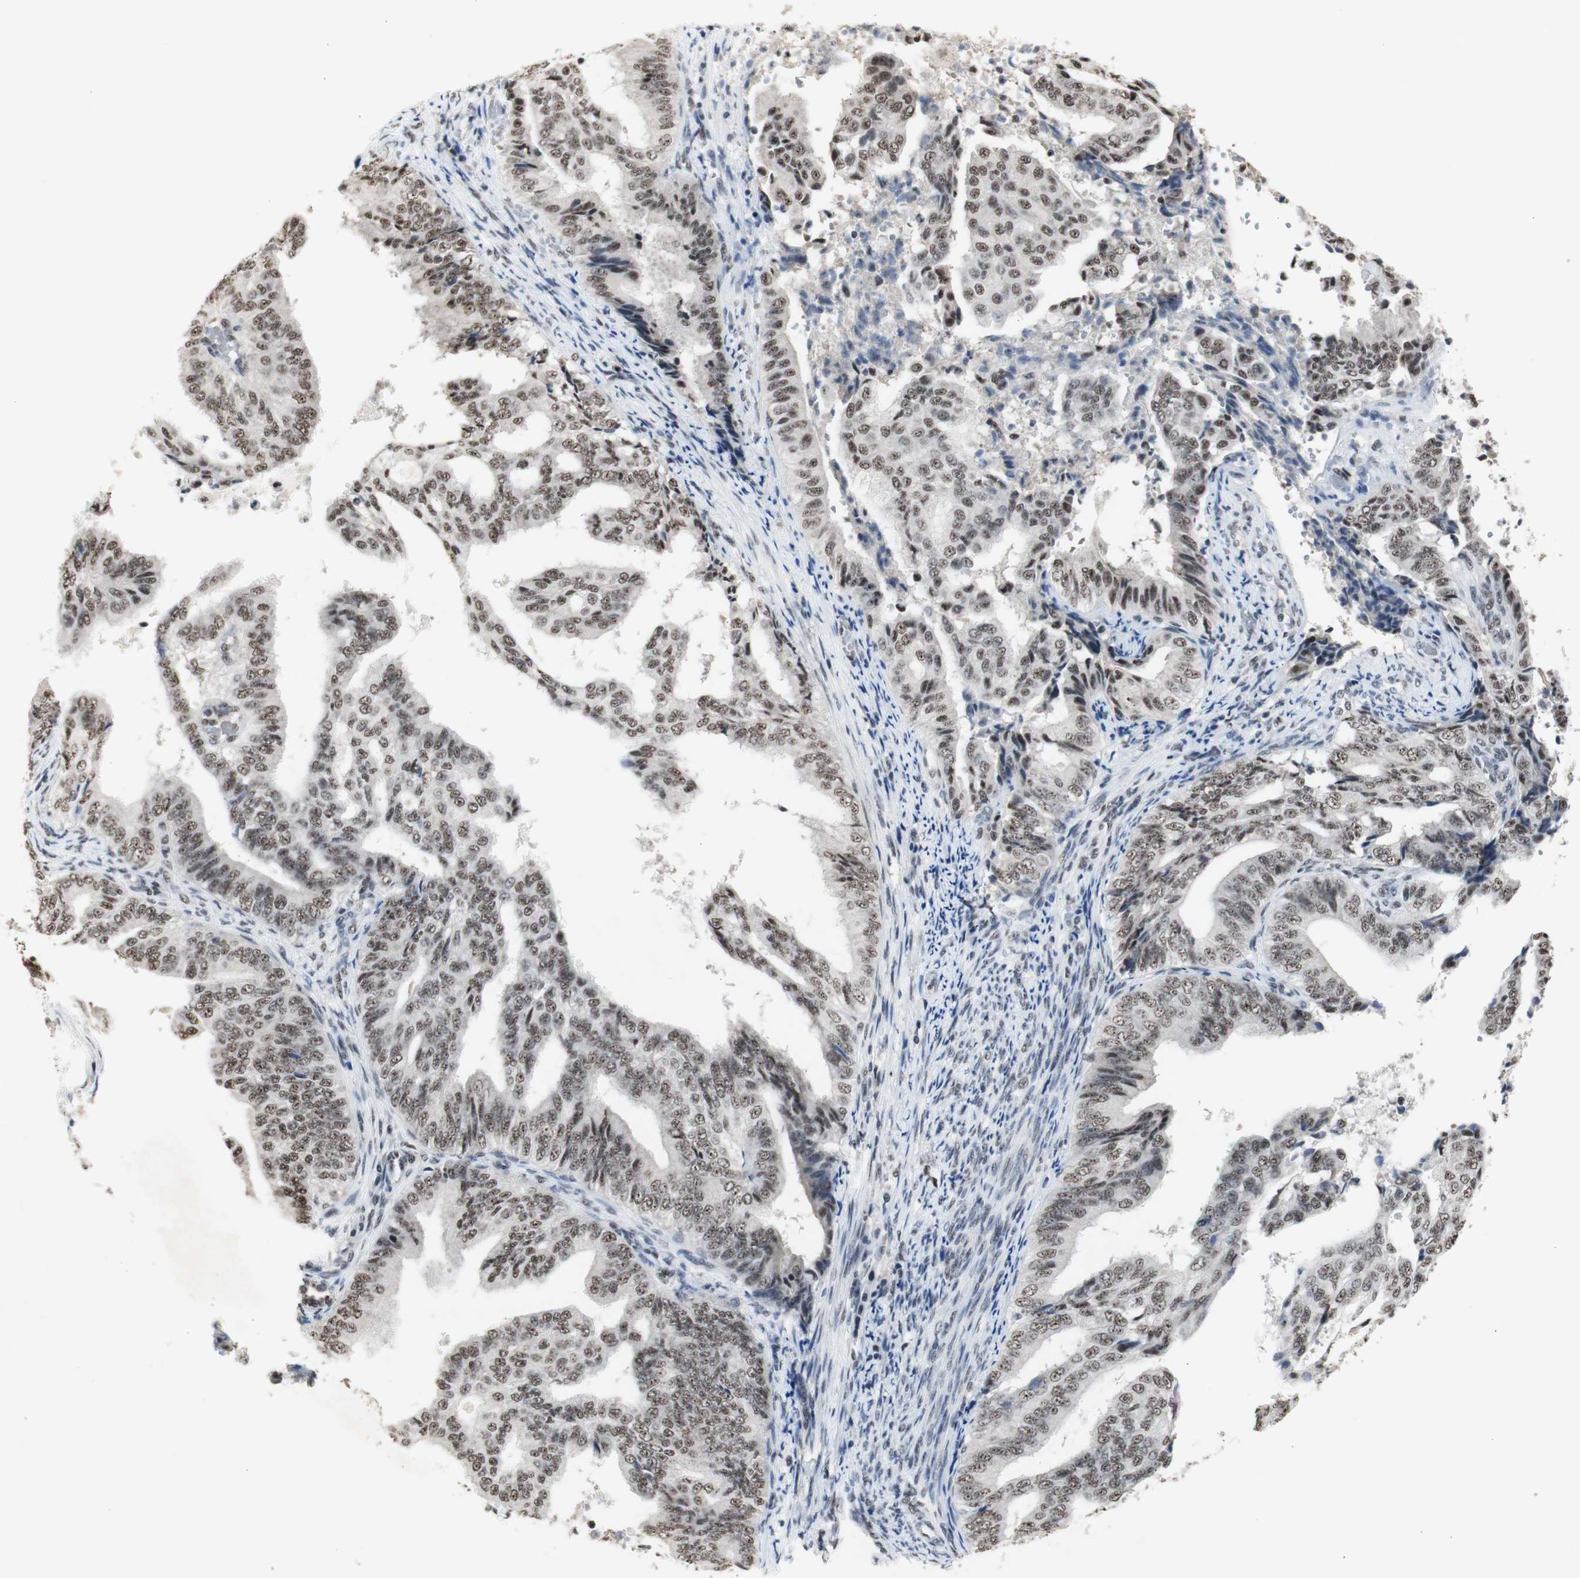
{"staining": {"intensity": "moderate", "quantity": ">75%", "location": "cytoplasmic/membranous"}, "tissue": "endometrial cancer", "cell_type": "Tumor cells", "image_type": "cancer", "snomed": [{"axis": "morphology", "description": "Adenocarcinoma, NOS"}, {"axis": "topography", "description": "Endometrium"}], "caption": "A high-resolution image shows immunohistochemistry staining of endometrial cancer, which shows moderate cytoplasmic/membranous expression in about >75% of tumor cells. (DAB = brown stain, brightfield microscopy at high magnification).", "gene": "SNRPB", "patient": {"sex": "female", "age": 58}}